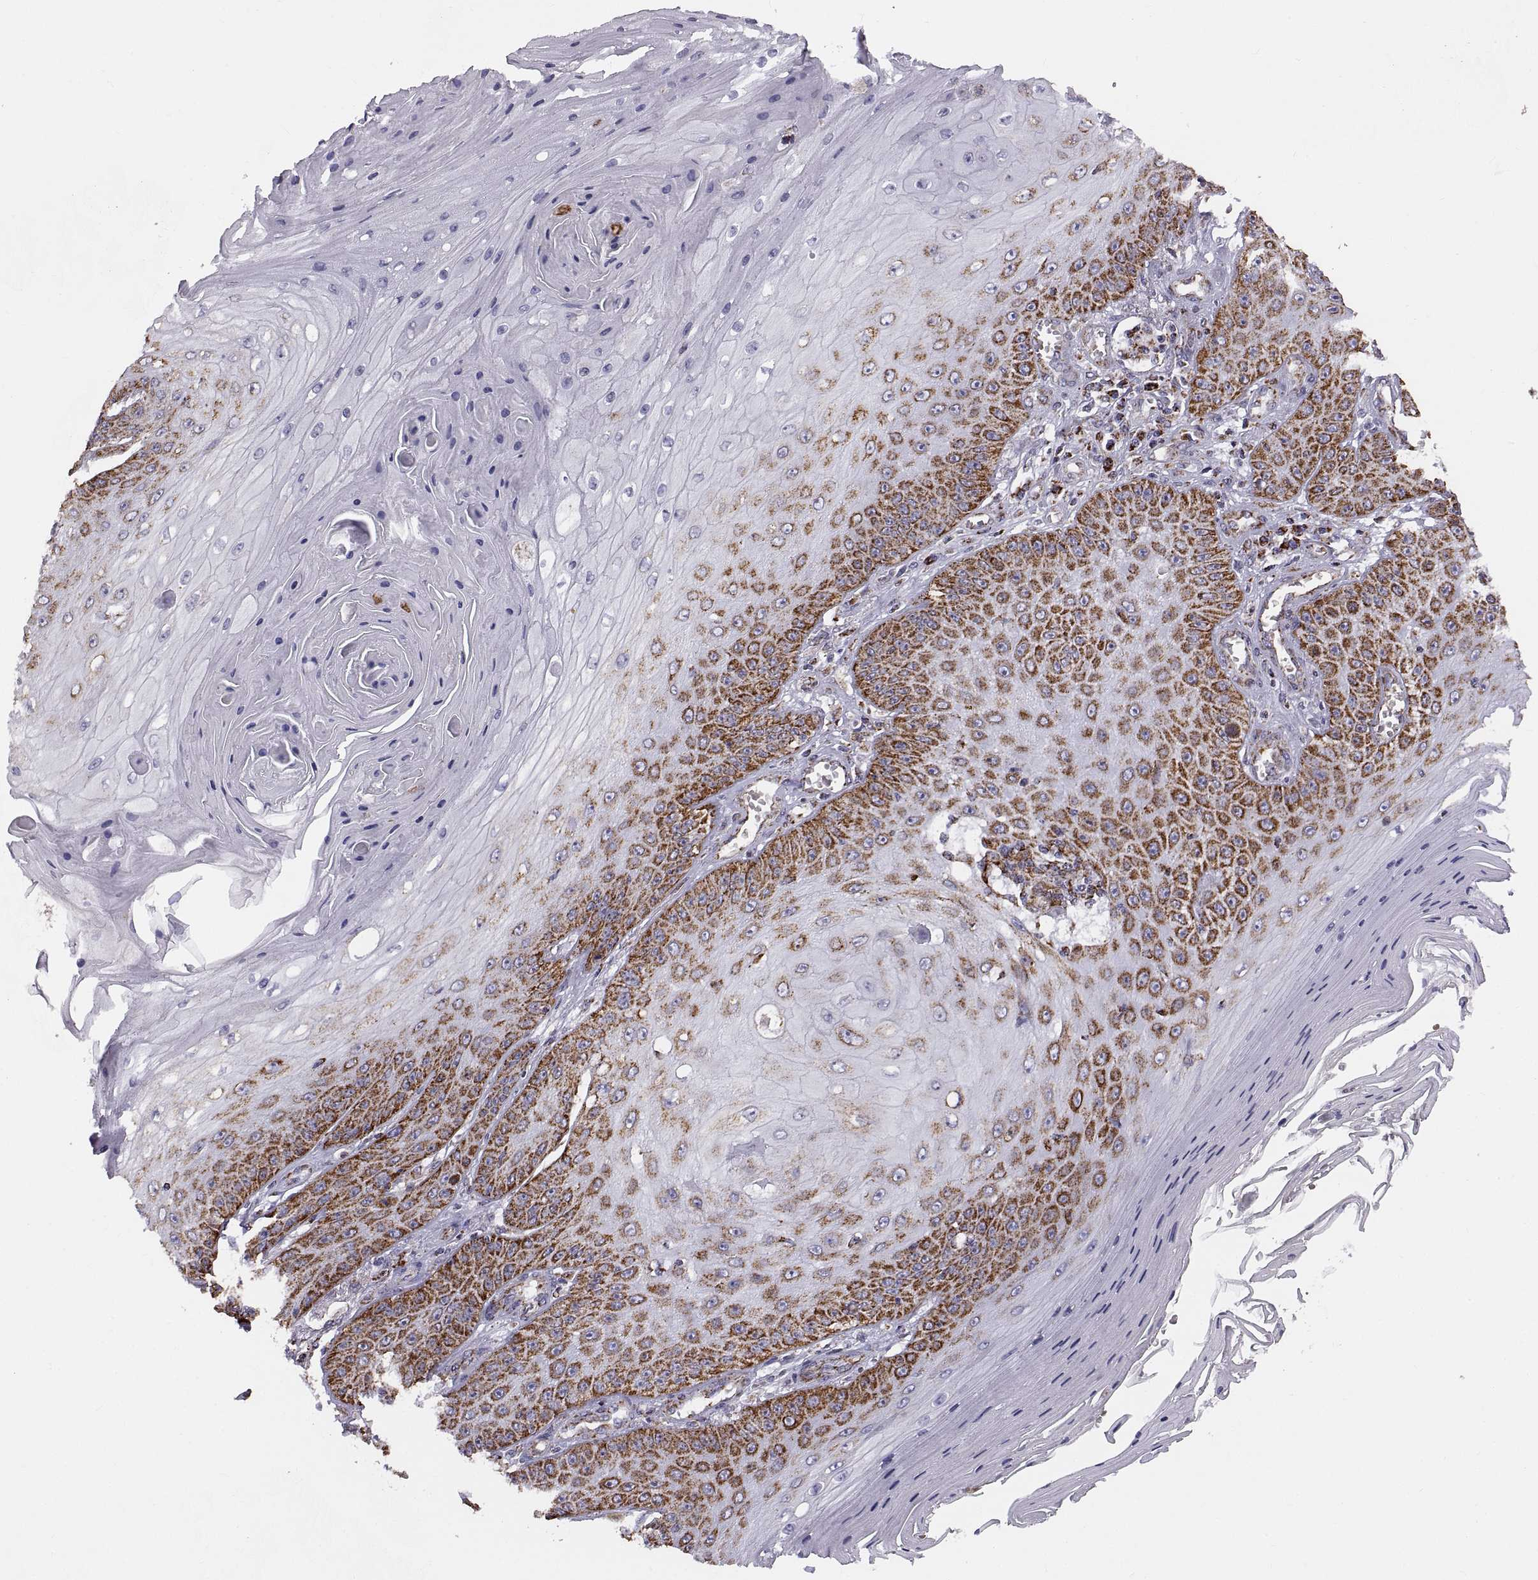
{"staining": {"intensity": "strong", "quantity": ">75%", "location": "cytoplasmic/membranous"}, "tissue": "skin cancer", "cell_type": "Tumor cells", "image_type": "cancer", "snomed": [{"axis": "morphology", "description": "Squamous cell carcinoma, NOS"}, {"axis": "topography", "description": "Skin"}], "caption": "A high-resolution photomicrograph shows immunohistochemistry (IHC) staining of skin cancer (squamous cell carcinoma), which demonstrates strong cytoplasmic/membranous positivity in about >75% of tumor cells. The staining was performed using DAB, with brown indicating positive protein expression. Nuclei are stained blue with hematoxylin.", "gene": "ARSD", "patient": {"sex": "male", "age": 70}}